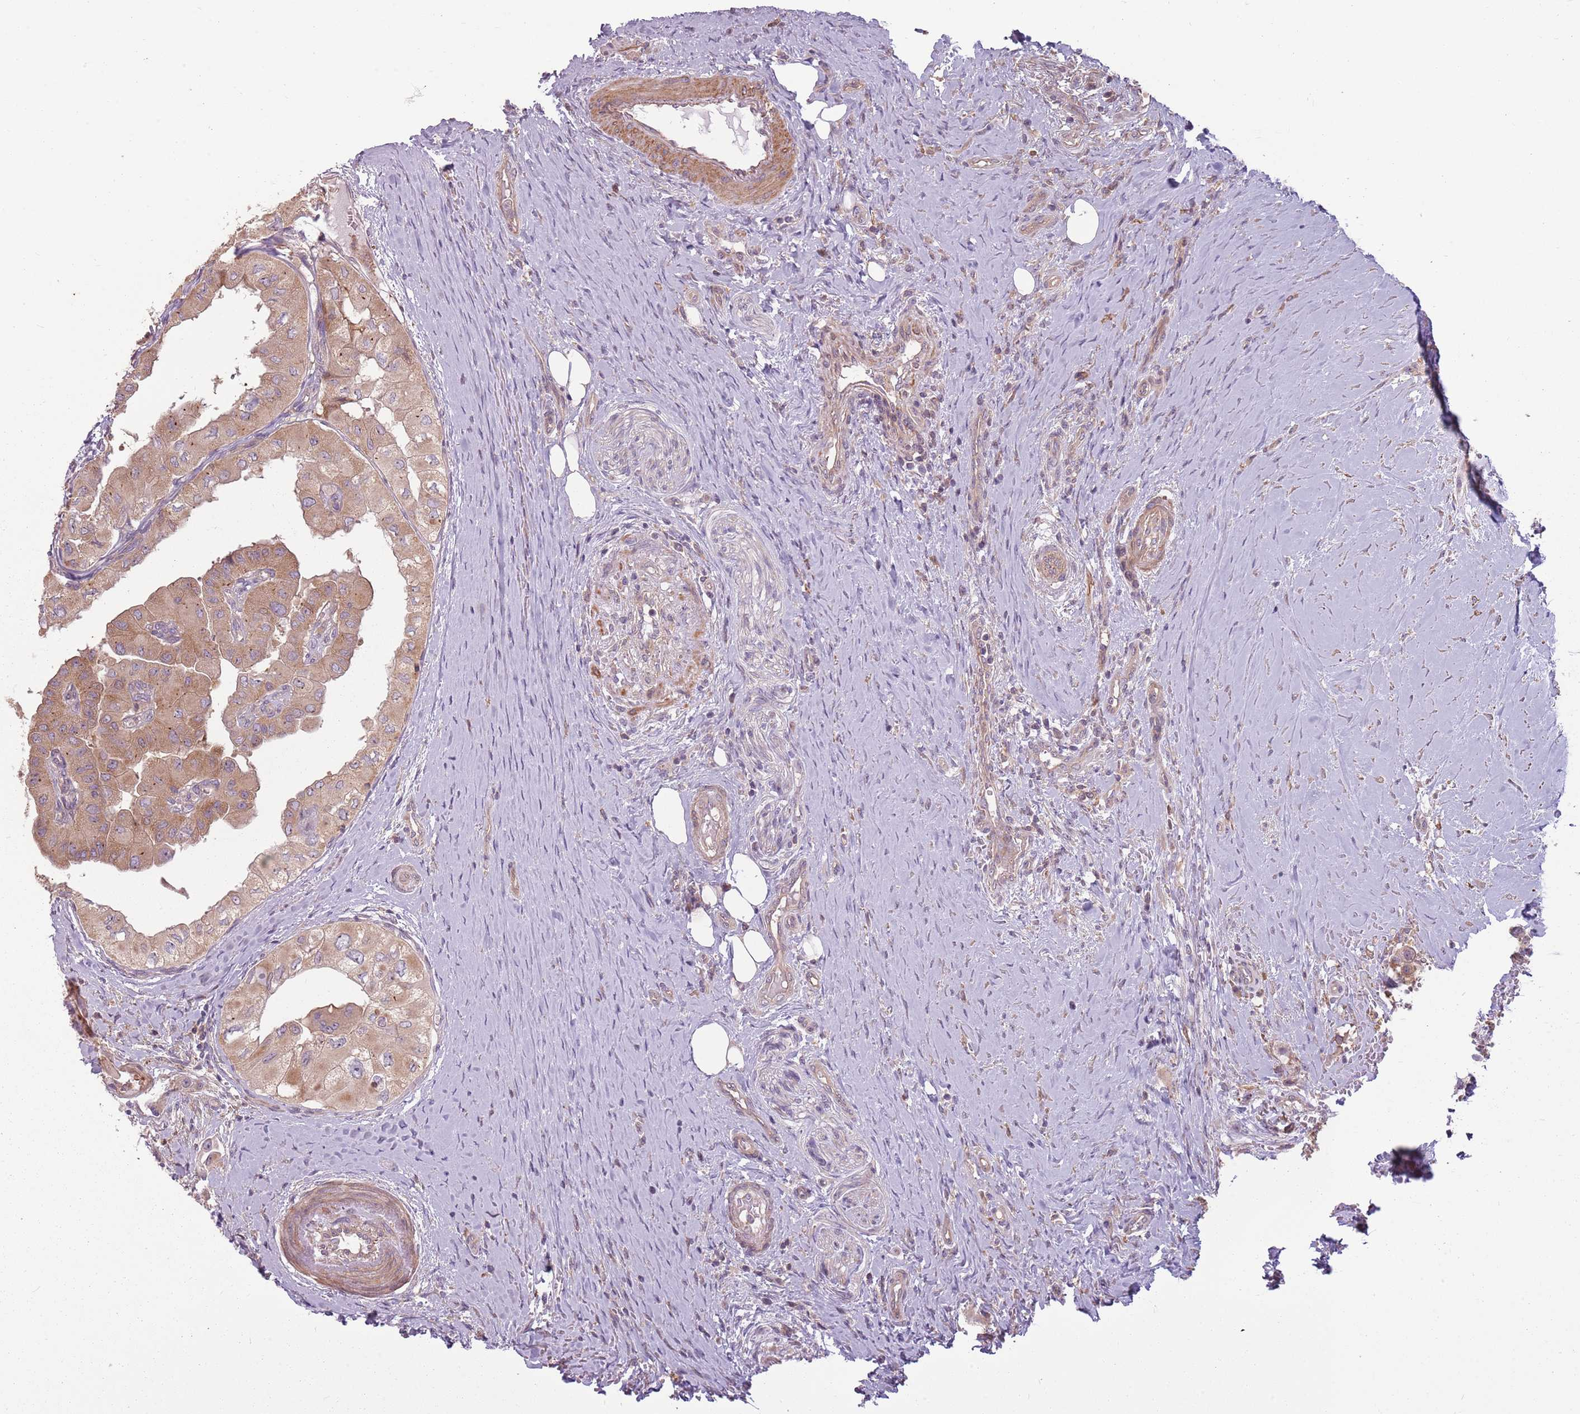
{"staining": {"intensity": "moderate", "quantity": ">75%", "location": "cytoplasmic/membranous"}, "tissue": "thyroid cancer", "cell_type": "Tumor cells", "image_type": "cancer", "snomed": [{"axis": "morphology", "description": "Papillary adenocarcinoma, NOS"}, {"axis": "topography", "description": "Thyroid gland"}], "caption": "IHC (DAB) staining of human thyroid cancer shows moderate cytoplasmic/membranous protein expression in about >75% of tumor cells. (IHC, brightfield microscopy, high magnification).", "gene": "RPL21", "patient": {"sex": "female", "age": 59}}